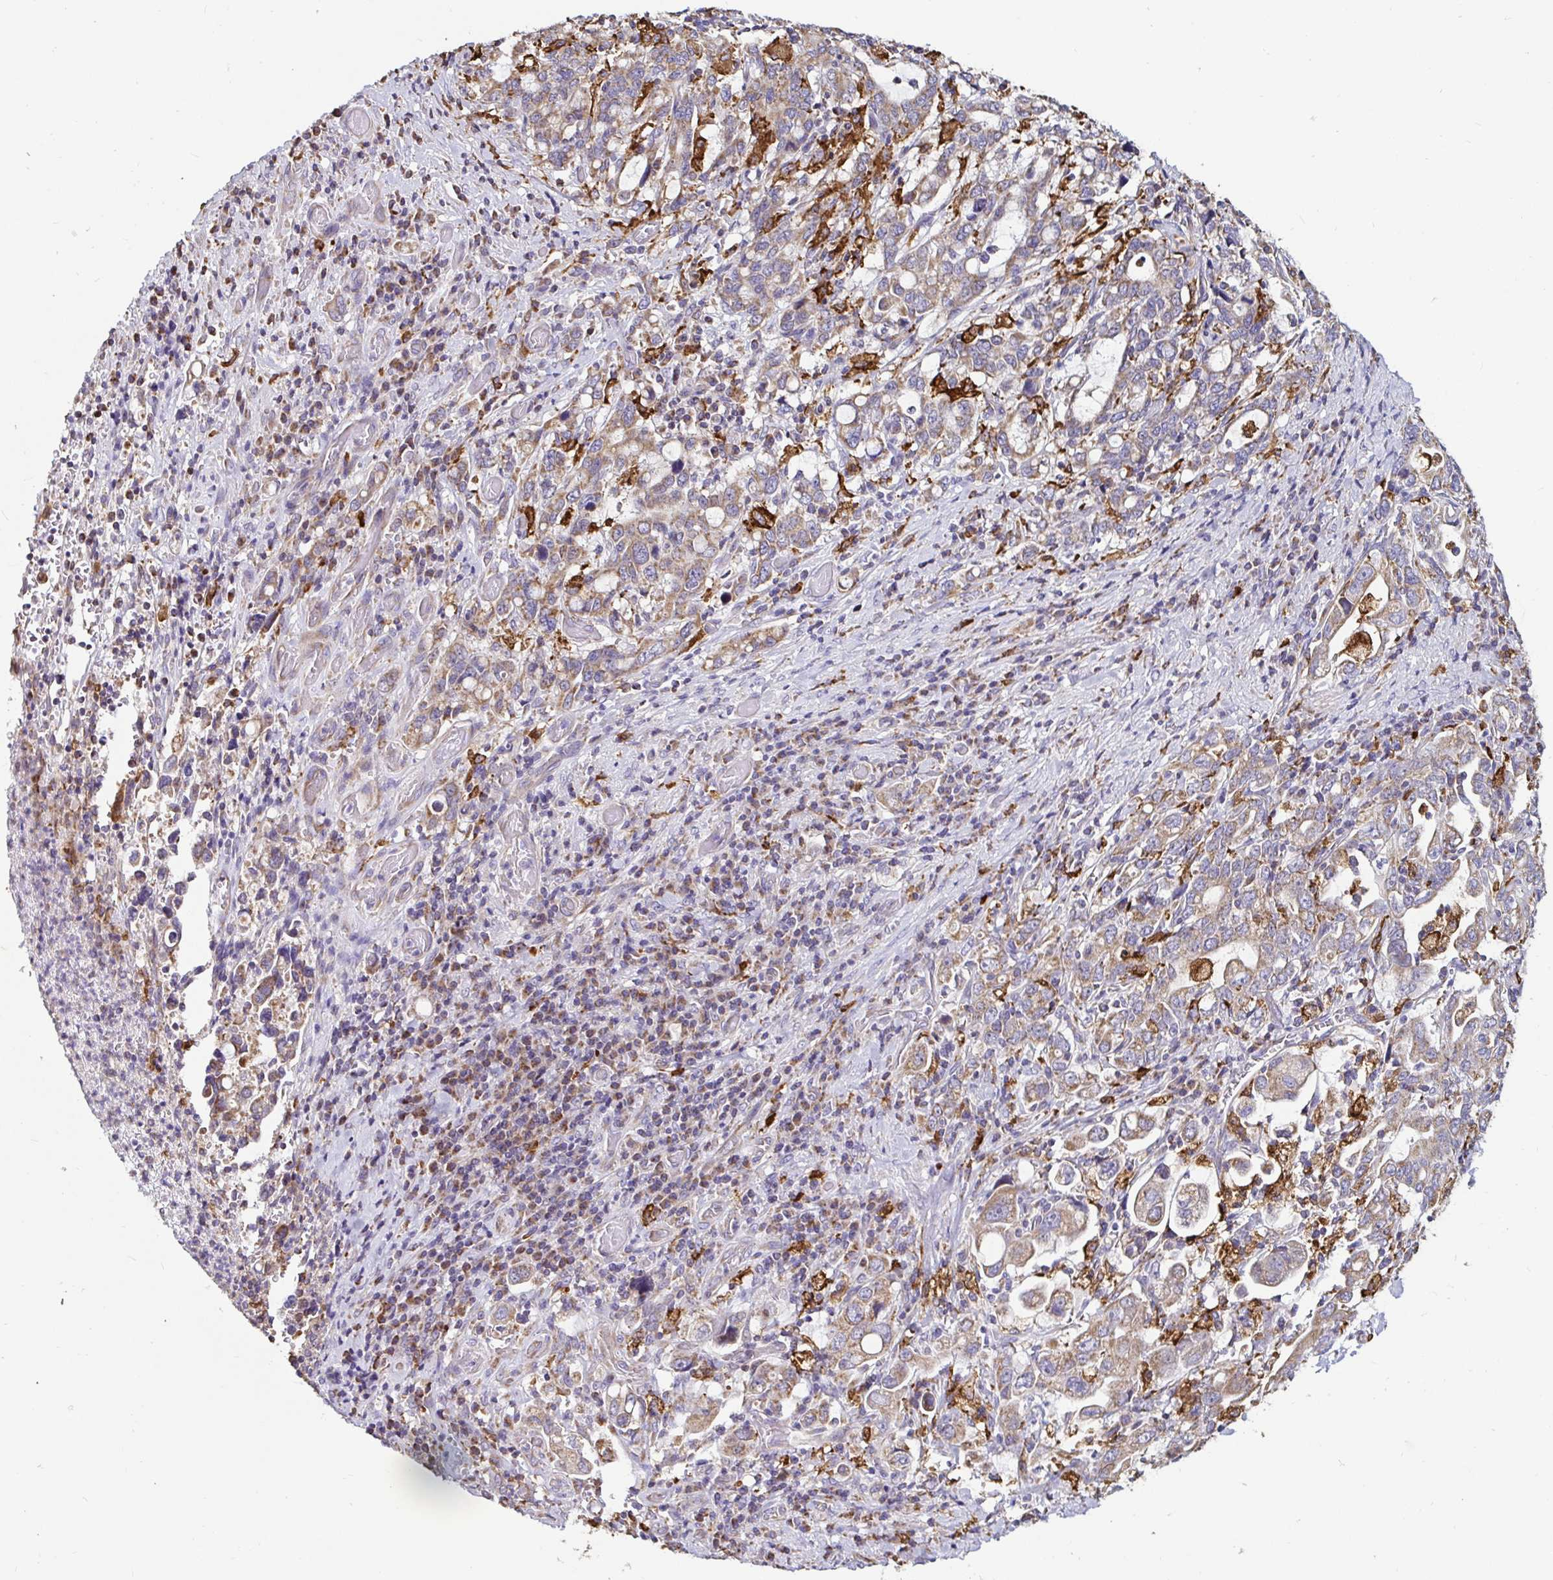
{"staining": {"intensity": "moderate", "quantity": ">75%", "location": "cytoplasmic/membranous"}, "tissue": "stomach cancer", "cell_type": "Tumor cells", "image_type": "cancer", "snomed": [{"axis": "morphology", "description": "Adenocarcinoma, NOS"}, {"axis": "topography", "description": "Stomach, upper"}, {"axis": "topography", "description": "Stomach"}], "caption": "This is an image of IHC staining of stomach cancer (adenocarcinoma), which shows moderate positivity in the cytoplasmic/membranous of tumor cells.", "gene": "MSR1", "patient": {"sex": "male", "age": 62}}